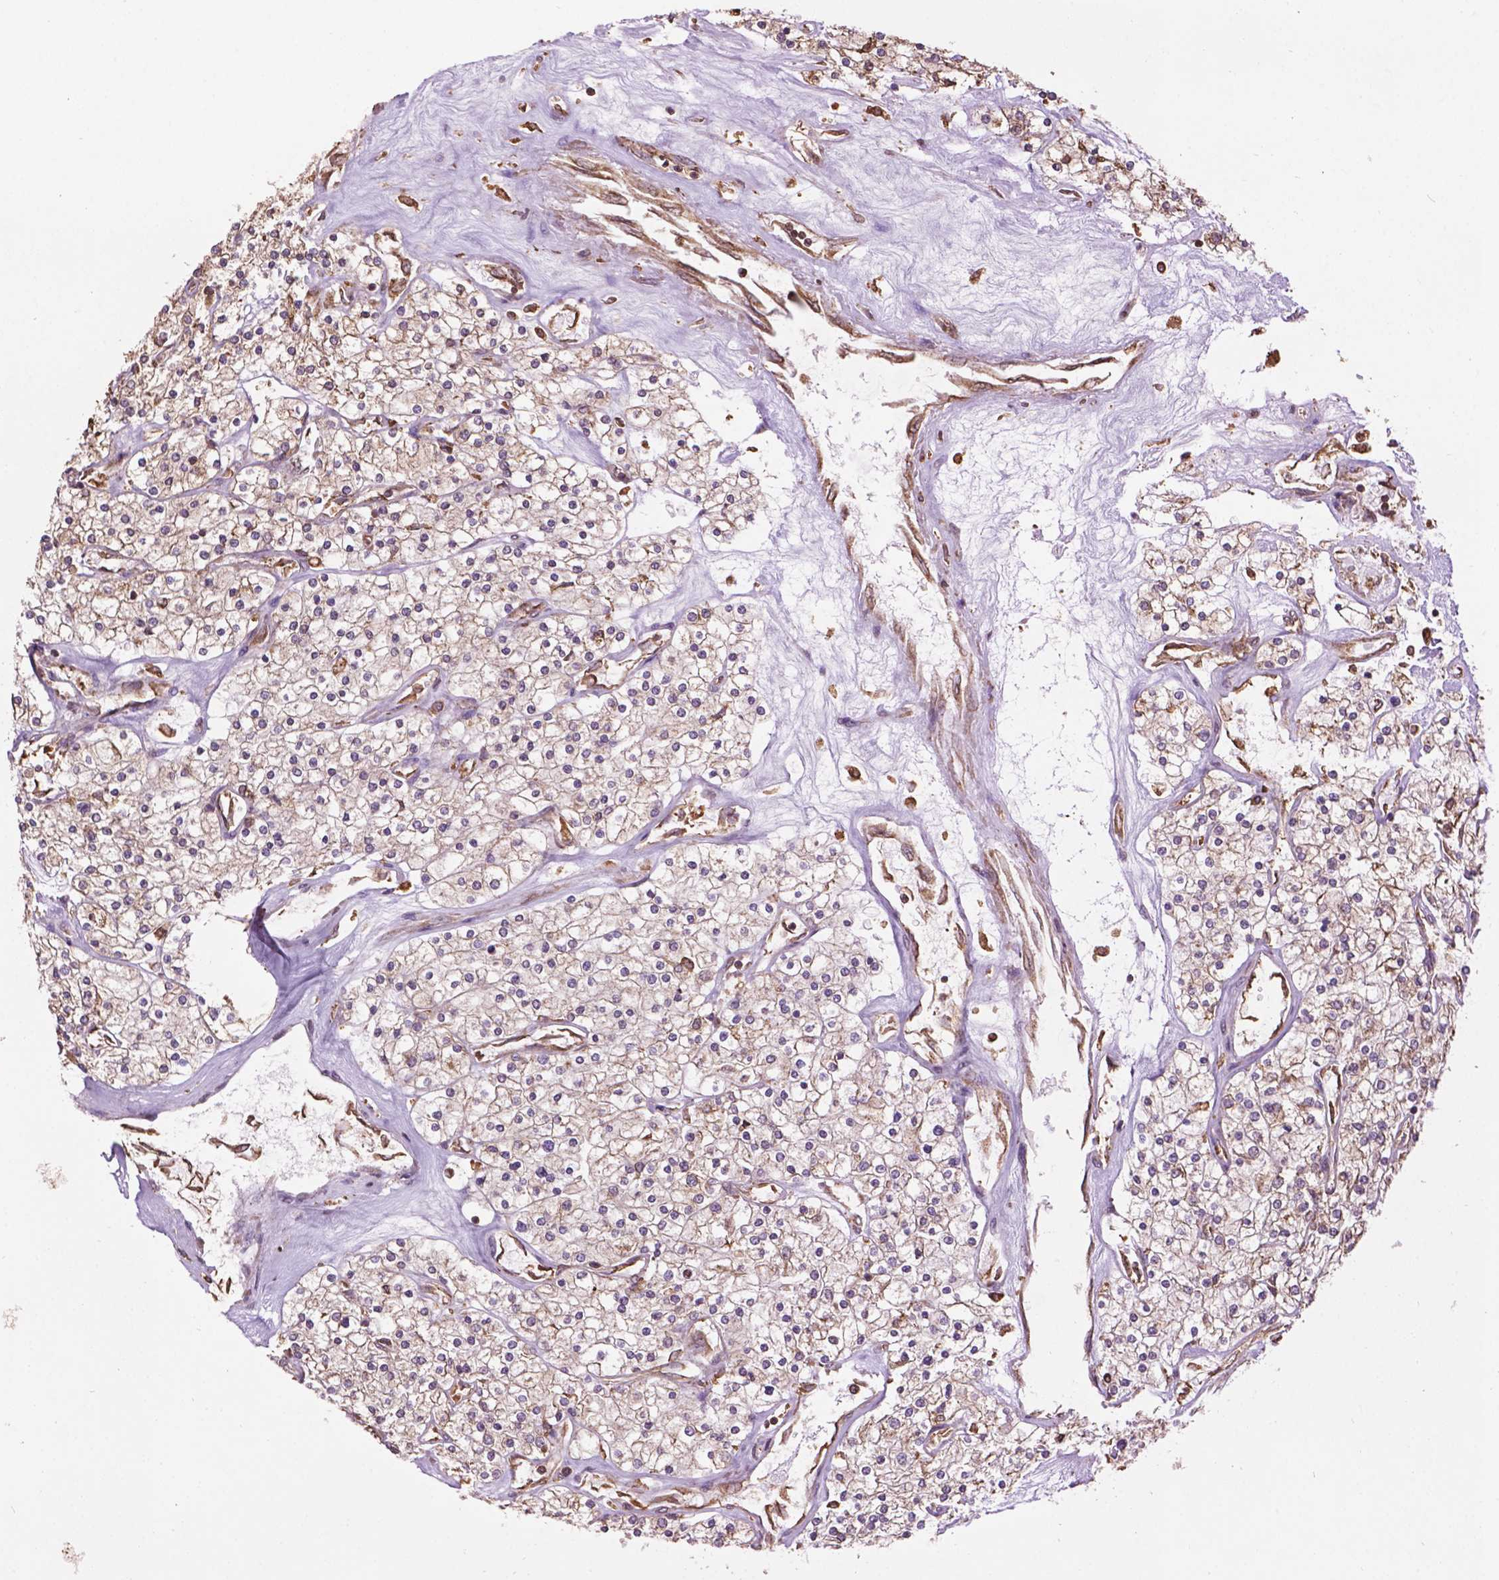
{"staining": {"intensity": "weak", "quantity": ">75%", "location": "cytoplasmic/membranous"}, "tissue": "renal cancer", "cell_type": "Tumor cells", "image_type": "cancer", "snomed": [{"axis": "morphology", "description": "Adenocarcinoma, NOS"}, {"axis": "topography", "description": "Kidney"}], "caption": "Tumor cells reveal weak cytoplasmic/membranous staining in approximately >75% of cells in renal cancer.", "gene": "PPP2R5E", "patient": {"sex": "male", "age": 80}}